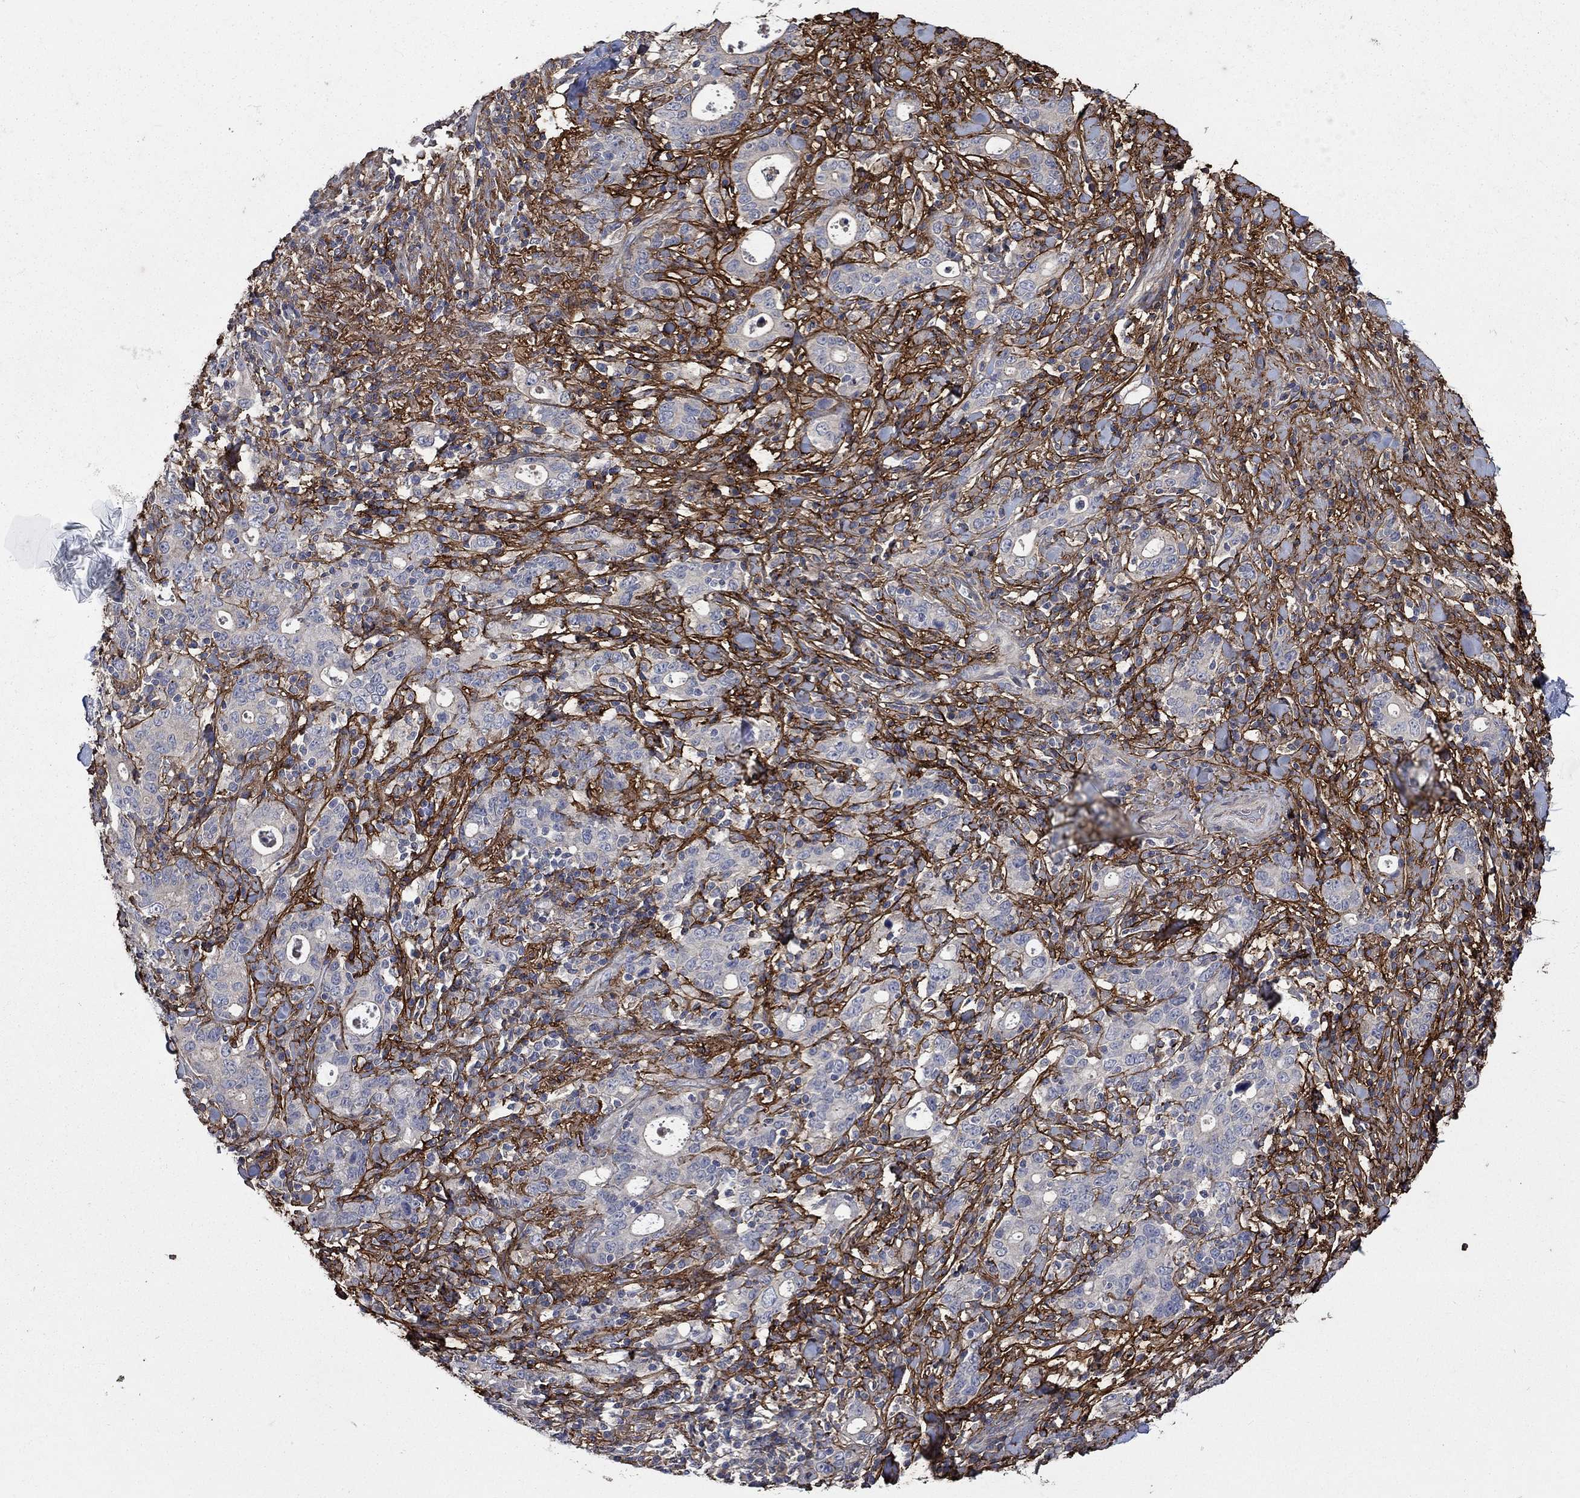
{"staining": {"intensity": "negative", "quantity": "none", "location": "none"}, "tissue": "stomach cancer", "cell_type": "Tumor cells", "image_type": "cancer", "snomed": [{"axis": "morphology", "description": "Adenocarcinoma, NOS"}, {"axis": "topography", "description": "Stomach"}], "caption": "This is an IHC image of human stomach cancer (adenocarcinoma). There is no positivity in tumor cells.", "gene": "VCAN", "patient": {"sex": "male", "age": 79}}